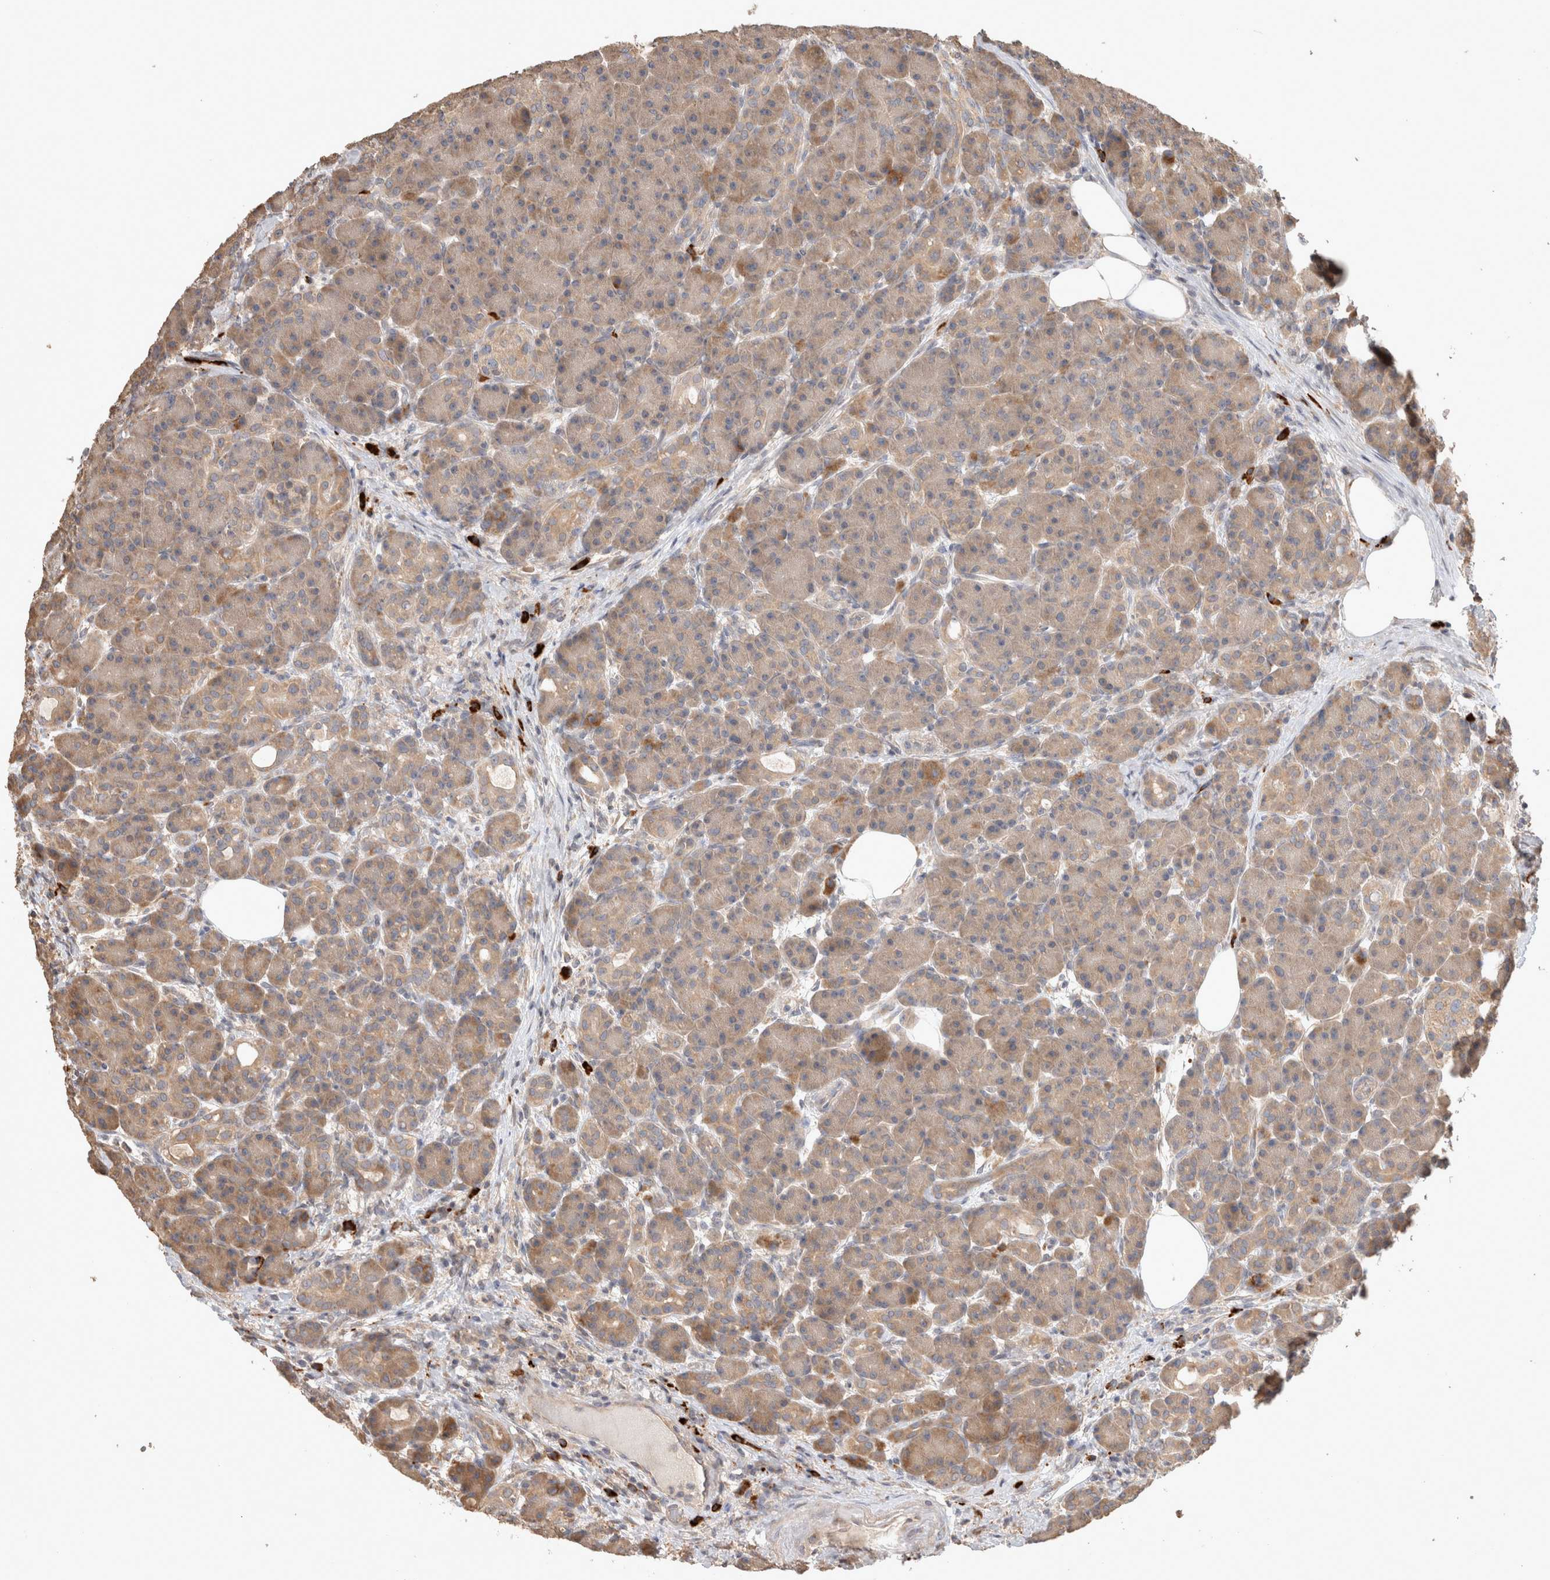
{"staining": {"intensity": "moderate", "quantity": "25%-75%", "location": "cytoplasmic/membranous"}, "tissue": "pancreas", "cell_type": "Exocrine glandular cells", "image_type": "normal", "snomed": [{"axis": "morphology", "description": "Normal tissue, NOS"}, {"axis": "topography", "description": "Pancreas"}], "caption": "Immunohistochemical staining of benign human pancreas exhibits moderate cytoplasmic/membranous protein expression in about 25%-75% of exocrine glandular cells.", "gene": "HROB", "patient": {"sex": "male", "age": 63}}